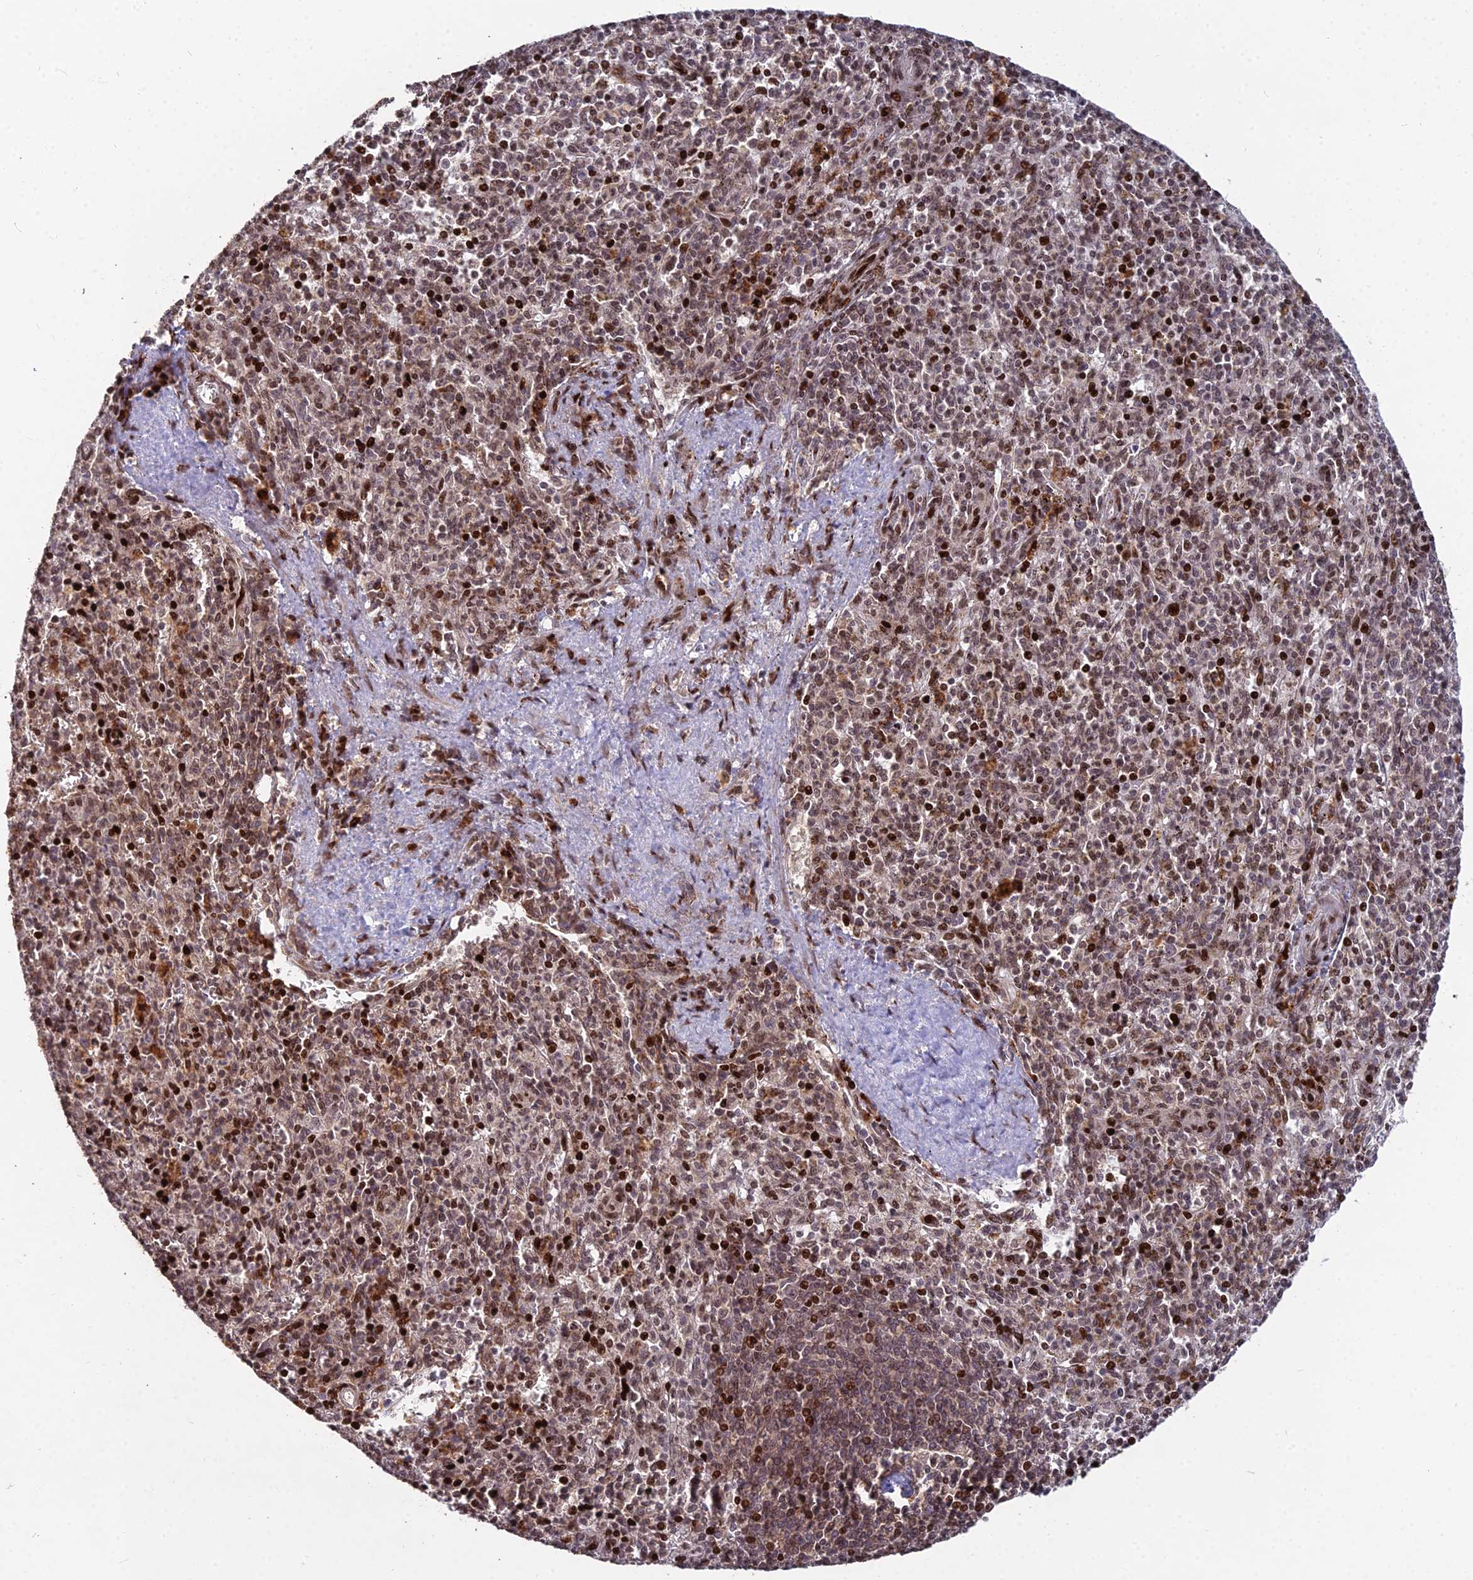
{"staining": {"intensity": "strong", "quantity": "25%-75%", "location": "cytoplasmic/membranous,nuclear"}, "tissue": "spleen", "cell_type": "Cells in red pulp", "image_type": "normal", "snomed": [{"axis": "morphology", "description": "Normal tissue, NOS"}, {"axis": "topography", "description": "Spleen"}], "caption": "Cells in red pulp demonstrate high levels of strong cytoplasmic/membranous,nuclear expression in about 25%-75% of cells in normal human spleen. (DAB IHC, brown staining for protein, blue staining for nuclei).", "gene": "RBMS2", "patient": {"sex": "male", "age": 72}}